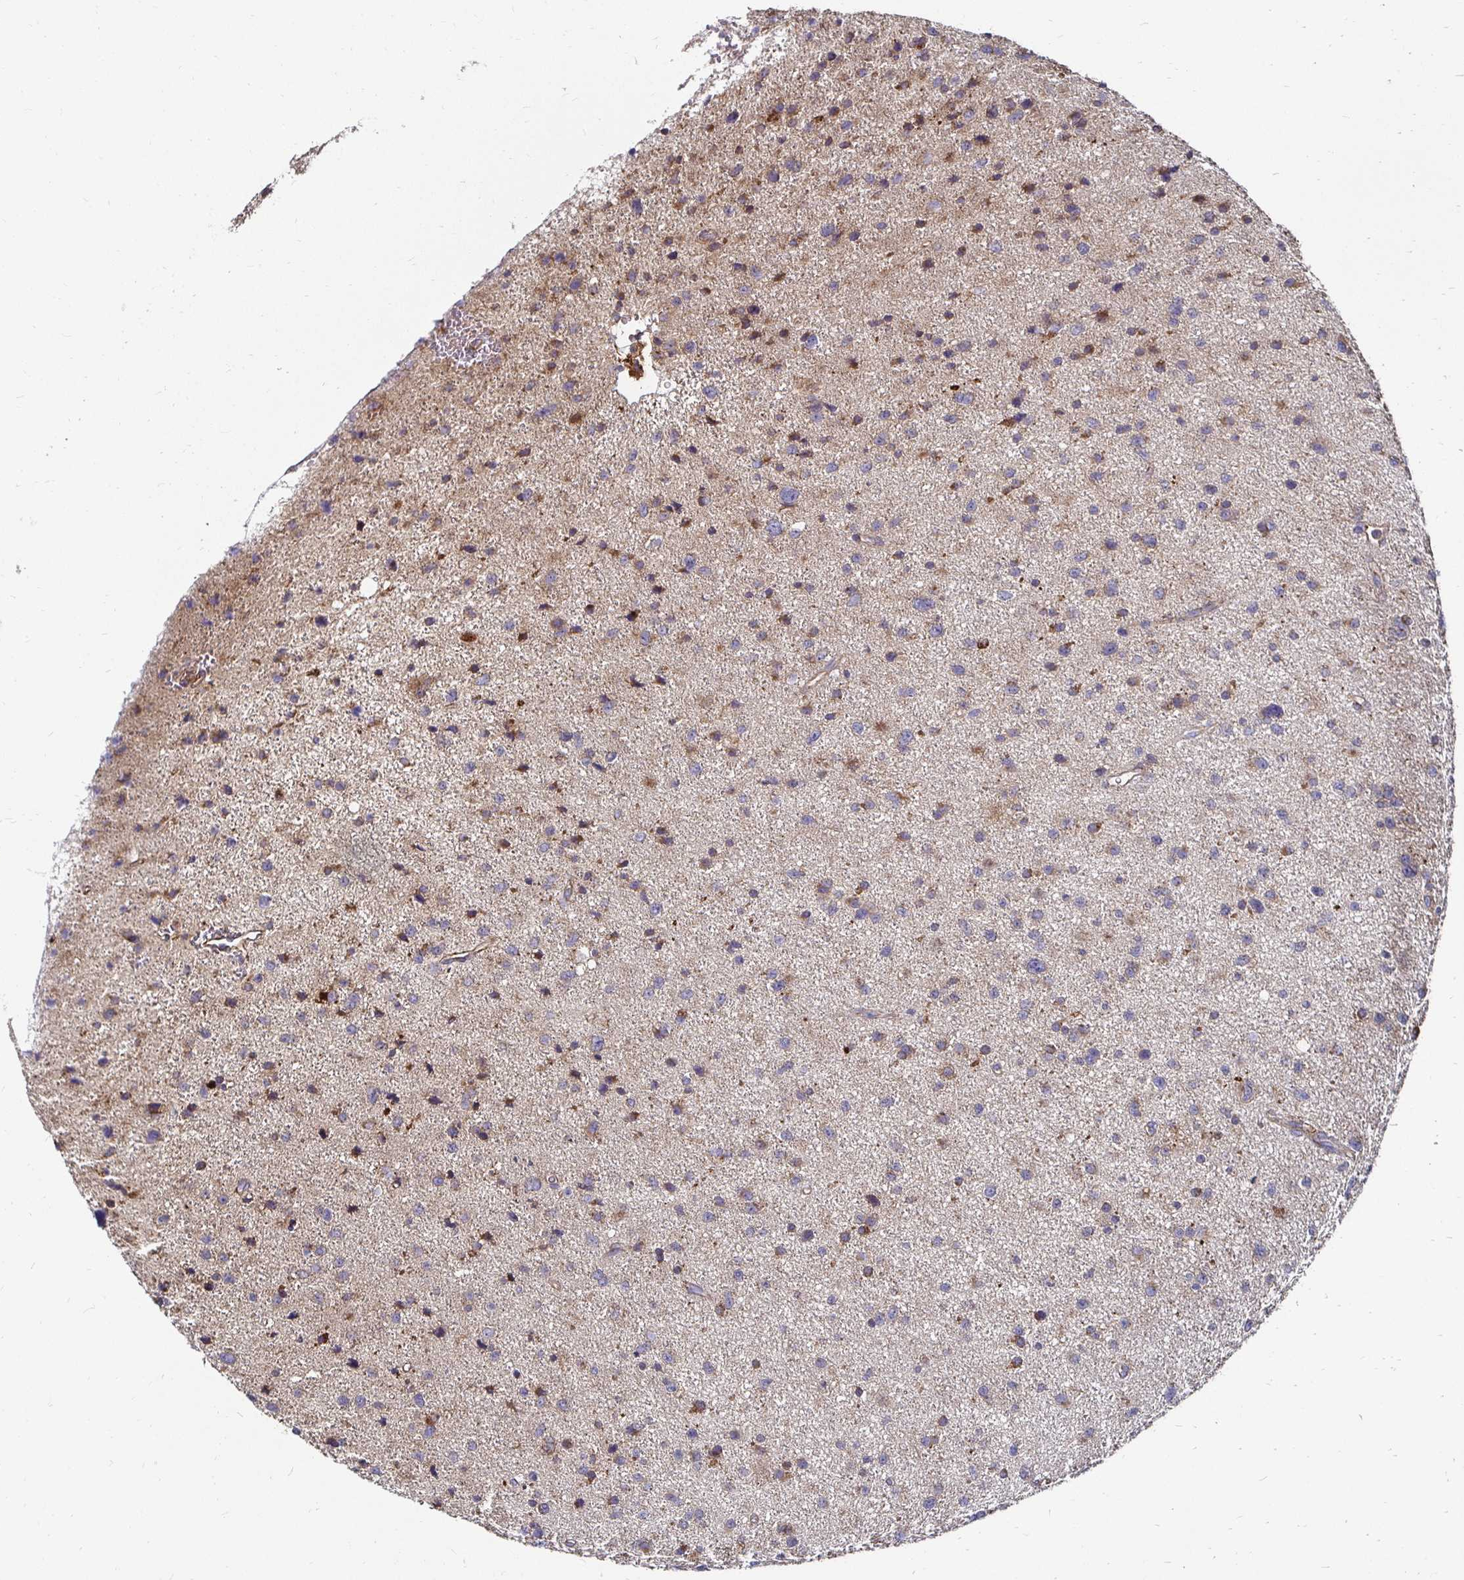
{"staining": {"intensity": "moderate", "quantity": "<25%", "location": "cytoplasmic/membranous"}, "tissue": "glioma", "cell_type": "Tumor cells", "image_type": "cancer", "snomed": [{"axis": "morphology", "description": "Glioma, malignant, Low grade"}, {"axis": "topography", "description": "Brain"}], "caption": "A micrograph showing moderate cytoplasmic/membranous expression in about <25% of tumor cells in malignant glioma (low-grade), as visualized by brown immunohistochemical staining.", "gene": "NCSTN", "patient": {"sex": "female", "age": 55}}